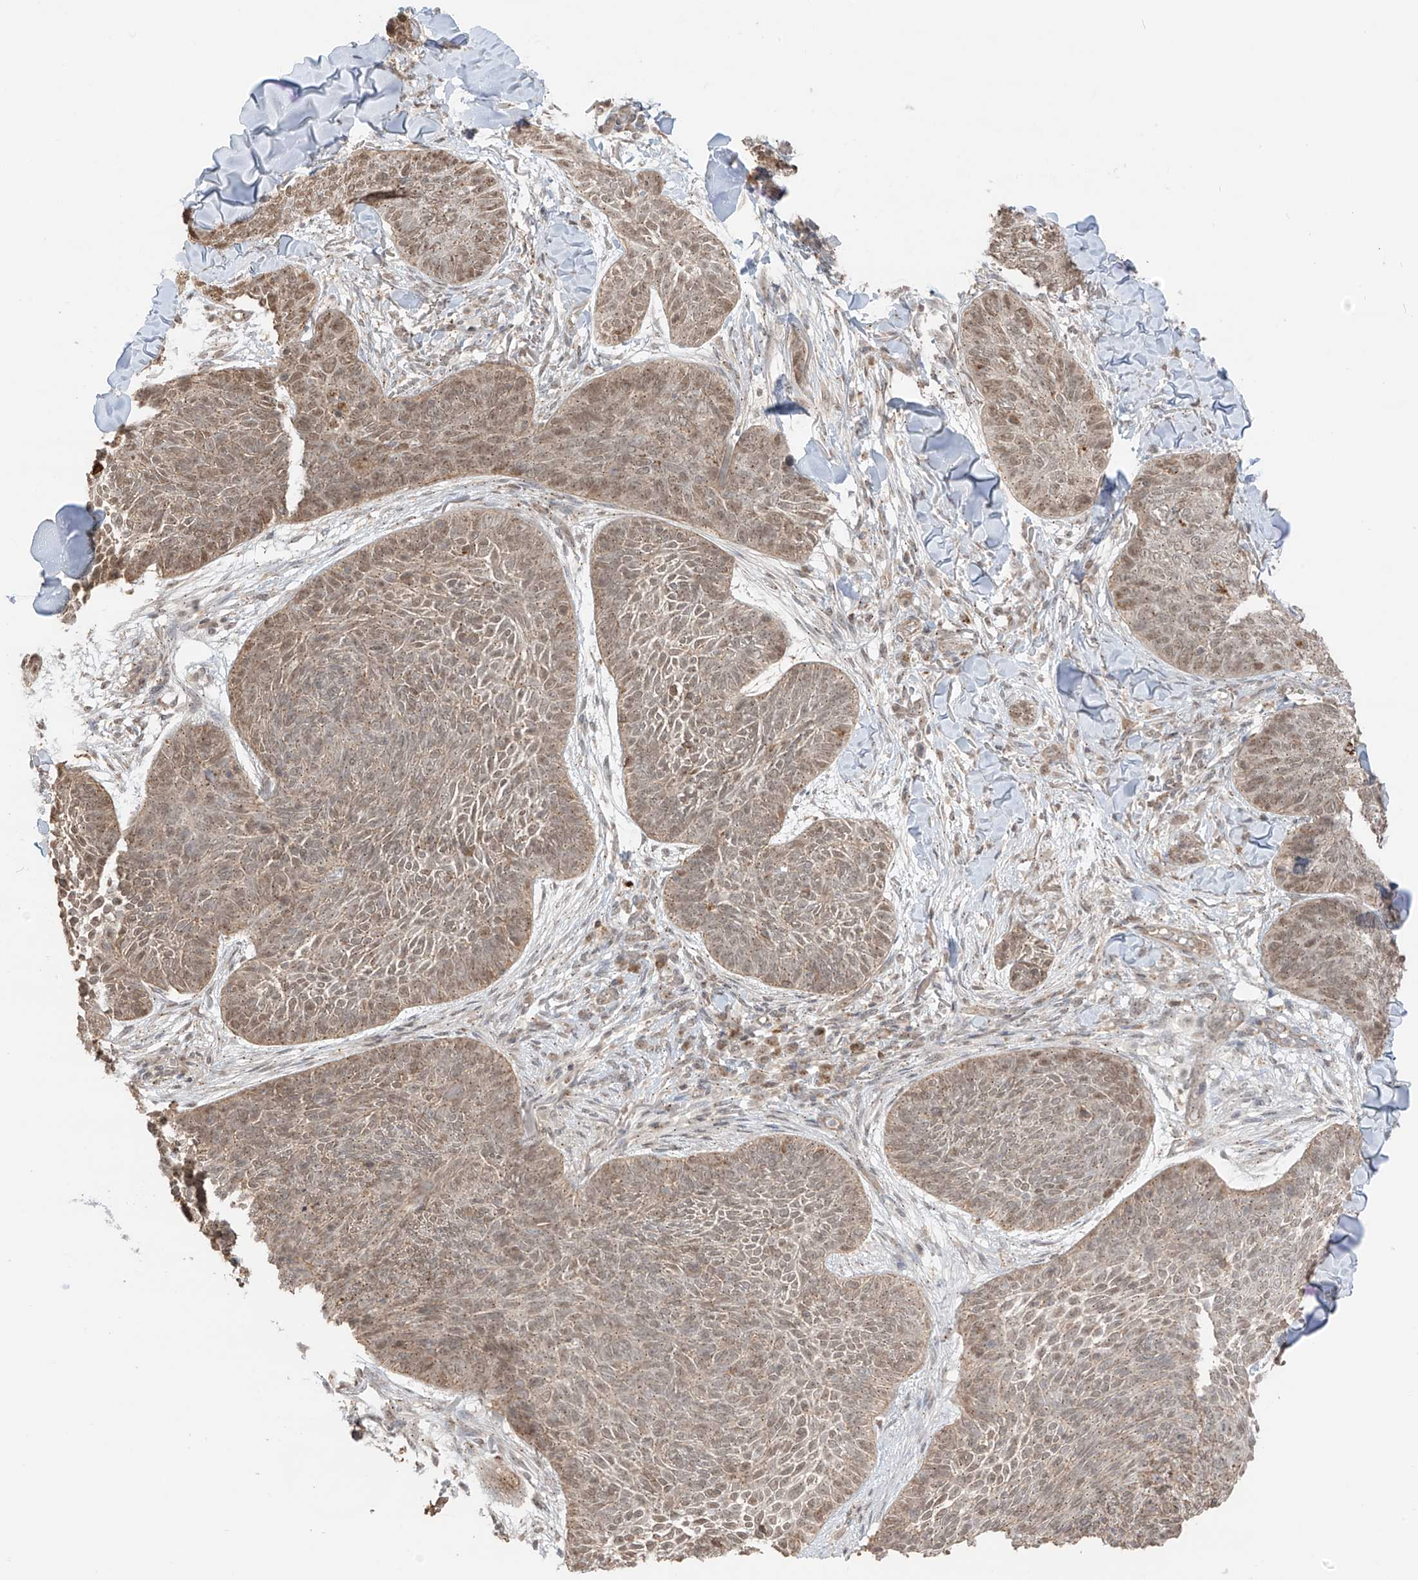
{"staining": {"intensity": "moderate", "quantity": "<25%", "location": "cytoplasmic/membranous,nuclear"}, "tissue": "skin cancer", "cell_type": "Tumor cells", "image_type": "cancer", "snomed": [{"axis": "morphology", "description": "Basal cell carcinoma"}, {"axis": "topography", "description": "Skin"}], "caption": "Skin cancer (basal cell carcinoma) tissue reveals moderate cytoplasmic/membranous and nuclear staining in approximately <25% of tumor cells", "gene": "N4BP3", "patient": {"sex": "male", "age": 85}}